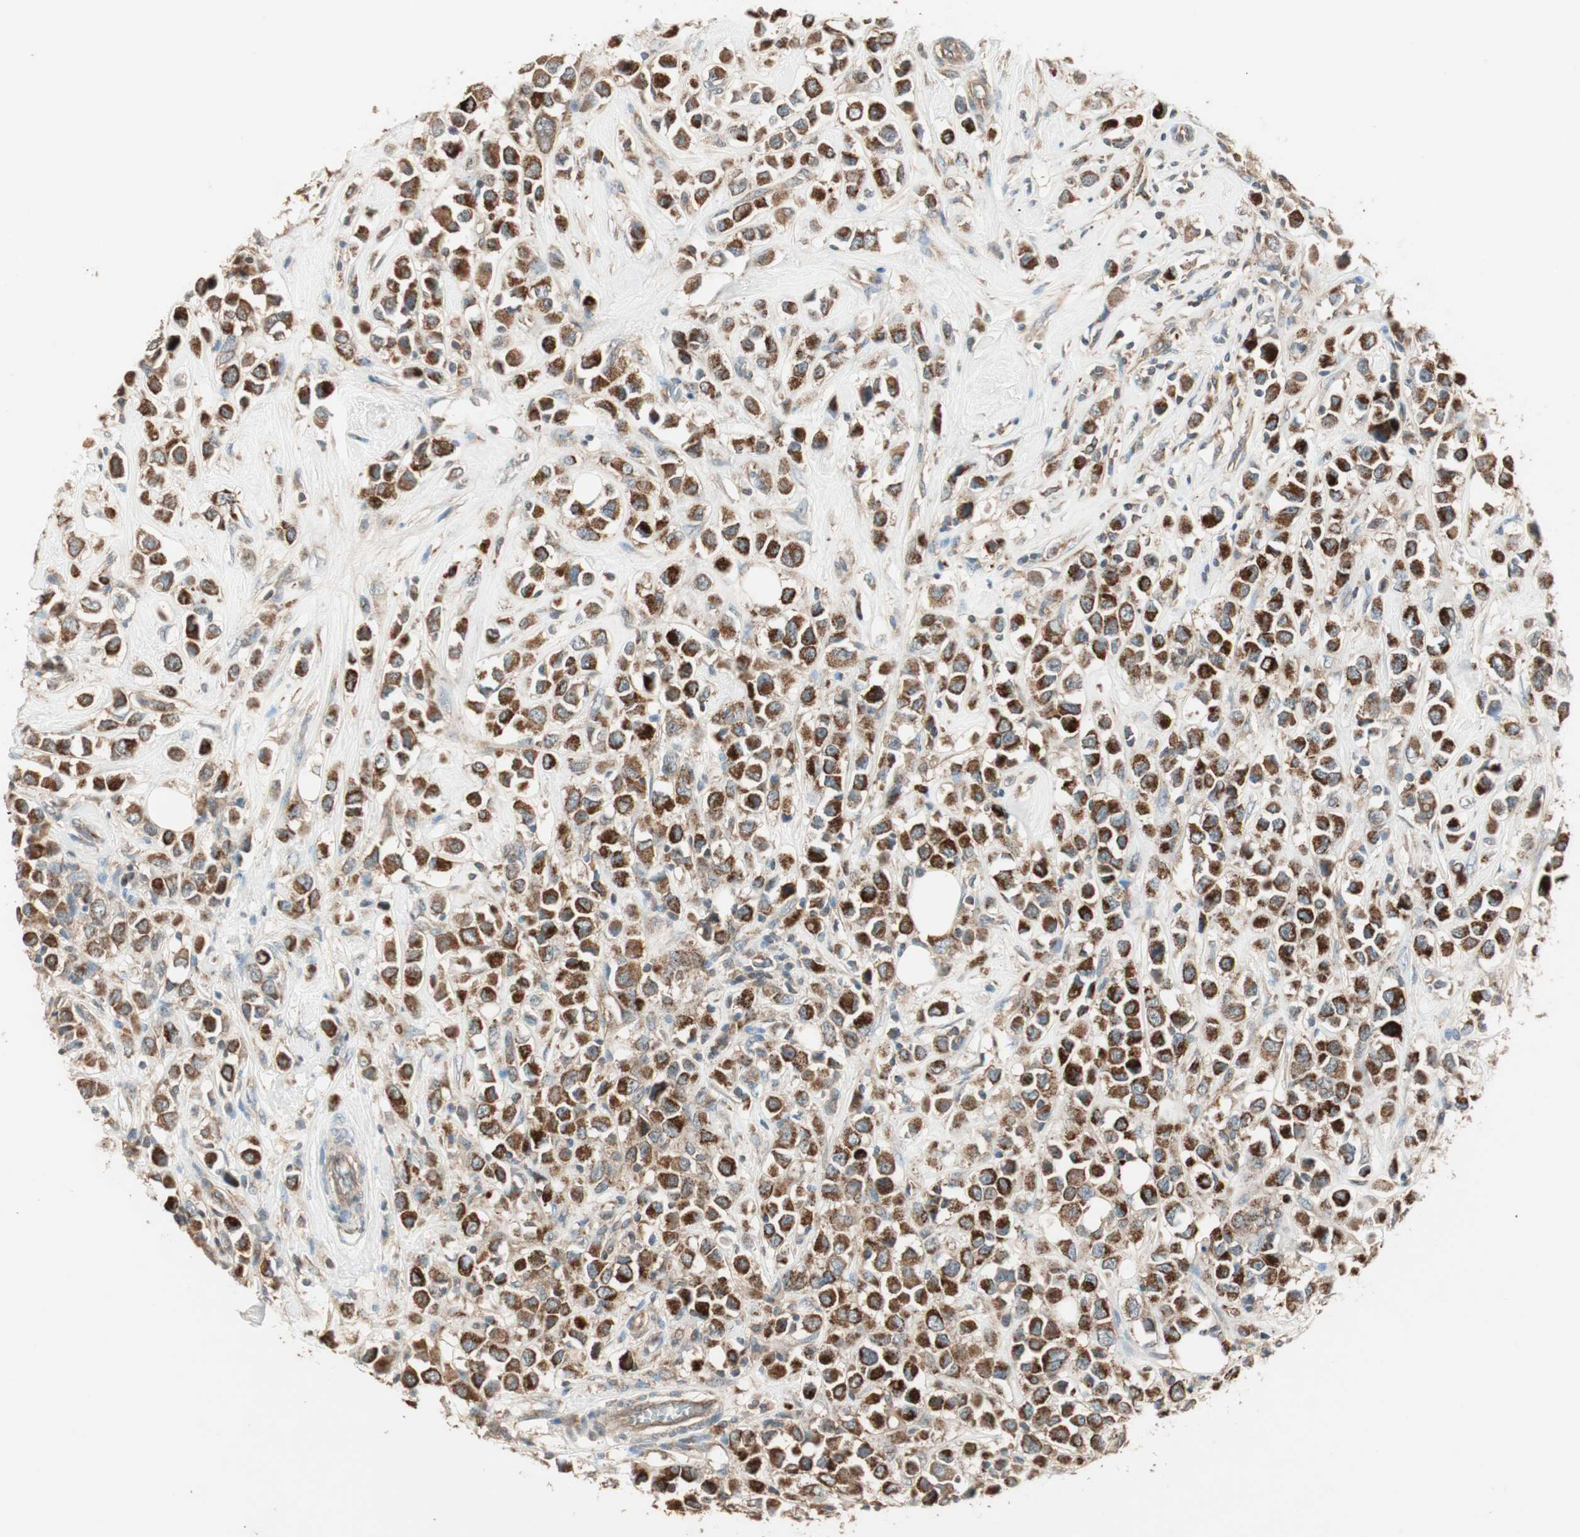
{"staining": {"intensity": "strong", "quantity": ">75%", "location": "cytoplasmic/membranous"}, "tissue": "breast cancer", "cell_type": "Tumor cells", "image_type": "cancer", "snomed": [{"axis": "morphology", "description": "Duct carcinoma"}, {"axis": "topography", "description": "Breast"}], "caption": "Breast intraductal carcinoma was stained to show a protein in brown. There is high levels of strong cytoplasmic/membranous expression in about >75% of tumor cells.", "gene": "CC2D1A", "patient": {"sex": "female", "age": 61}}